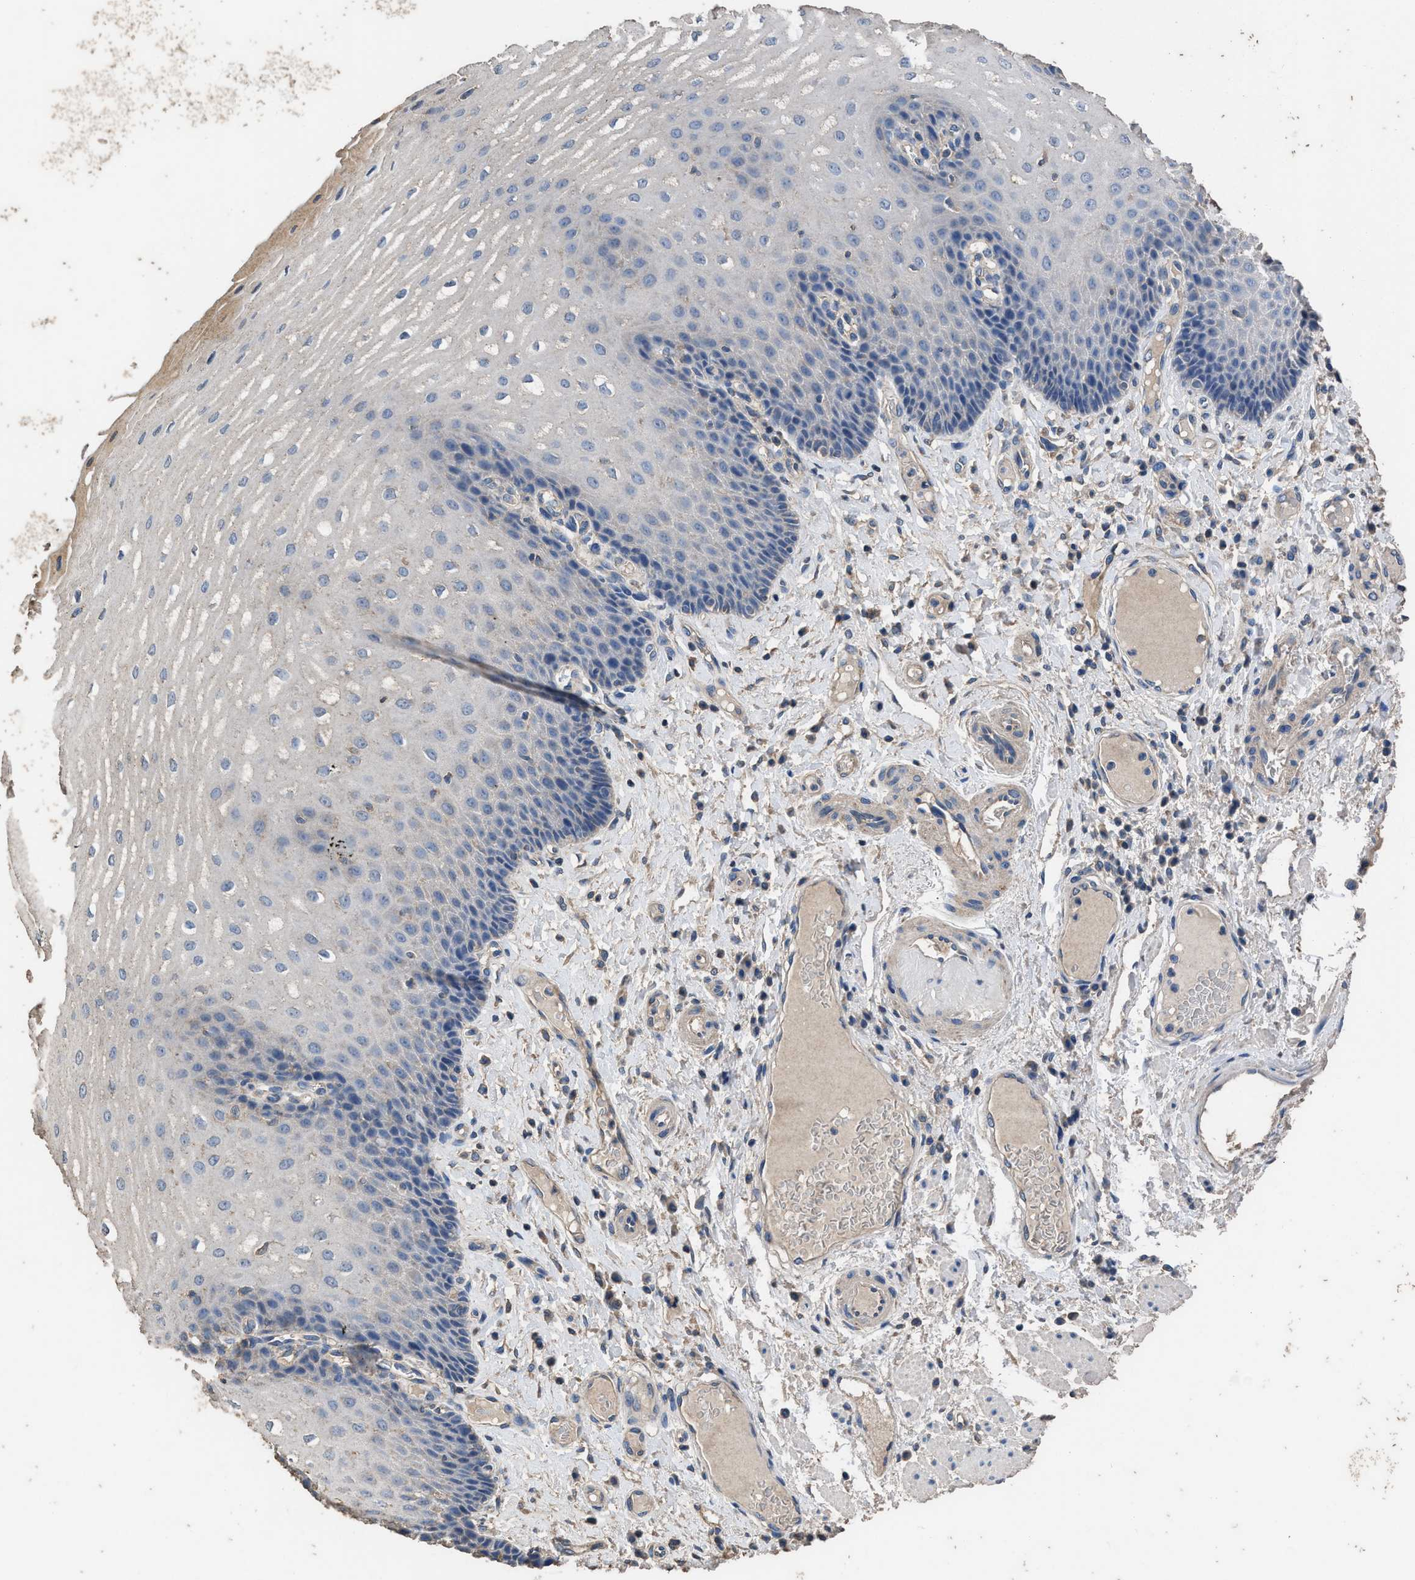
{"staining": {"intensity": "negative", "quantity": "none", "location": "none"}, "tissue": "esophagus", "cell_type": "Squamous epithelial cells", "image_type": "normal", "snomed": [{"axis": "morphology", "description": "Normal tissue, NOS"}, {"axis": "topography", "description": "Esophagus"}], "caption": "High power microscopy histopathology image of an IHC micrograph of unremarkable esophagus, revealing no significant staining in squamous epithelial cells.", "gene": "ITSN1", "patient": {"sex": "male", "age": 54}}